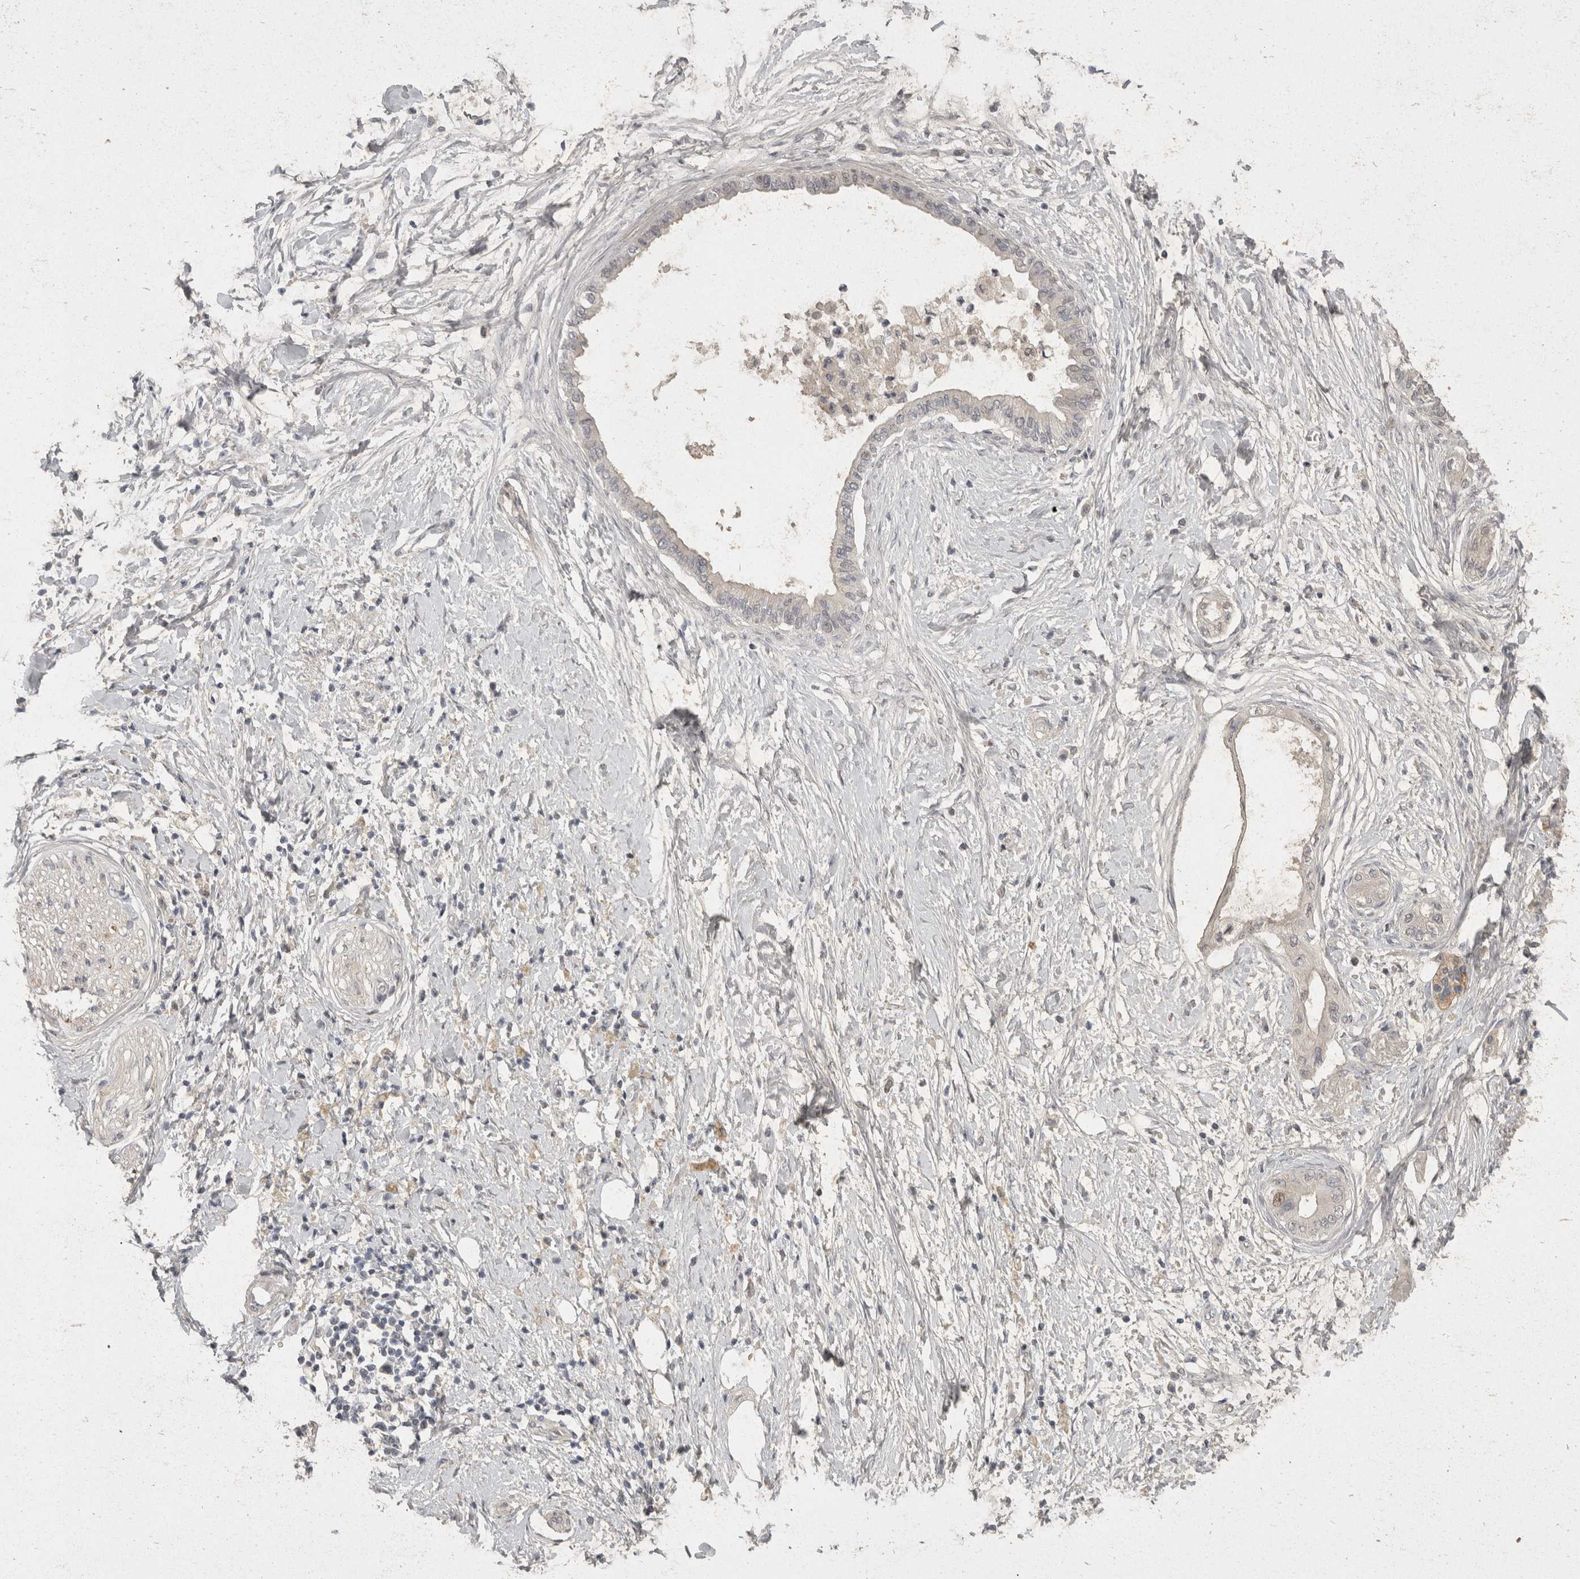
{"staining": {"intensity": "negative", "quantity": "none", "location": "none"}, "tissue": "pancreatic cancer", "cell_type": "Tumor cells", "image_type": "cancer", "snomed": [{"axis": "morphology", "description": "Normal tissue, NOS"}, {"axis": "morphology", "description": "Adenocarcinoma, NOS"}, {"axis": "topography", "description": "Pancreas"}, {"axis": "topography", "description": "Duodenum"}], "caption": "Immunohistochemical staining of human pancreatic cancer reveals no significant positivity in tumor cells.", "gene": "TOM1L2", "patient": {"sex": "female", "age": 60}}